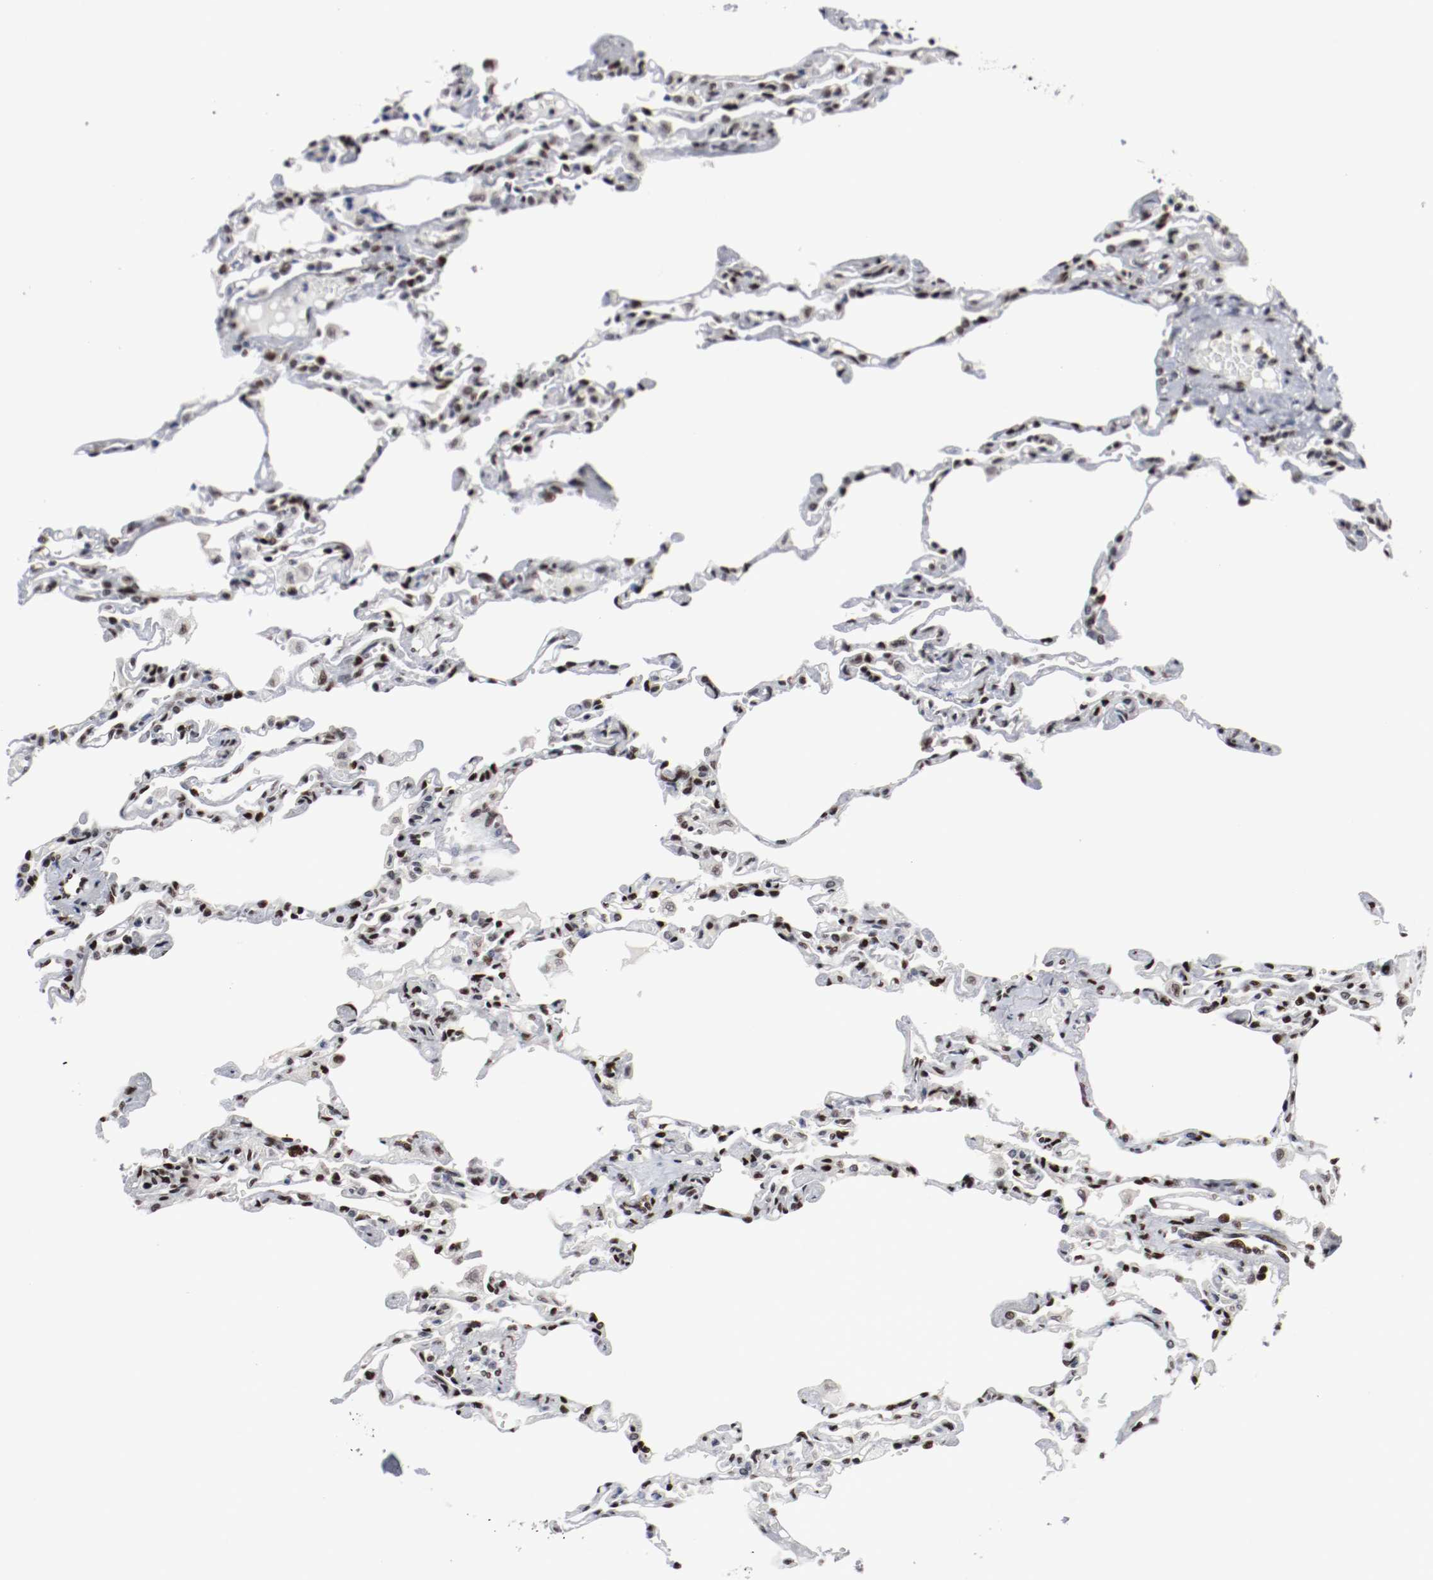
{"staining": {"intensity": "strong", "quantity": ">75%", "location": "nuclear"}, "tissue": "lung", "cell_type": "Alveolar cells", "image_type": "normal", "snomed": [{"axis": "morphology", "description": "Normal tissue, NOS"}, {"axis": "topography", "description": "Lung"}], "caption": "An immunohistochemistry micrograph of unremarkable tissue is shown. Protein staining in brown highlights strong nuclear positivity in lung within alveolar cells.", "gene": "MEF2D", "patient": {"sex": "male", "age": 21}}